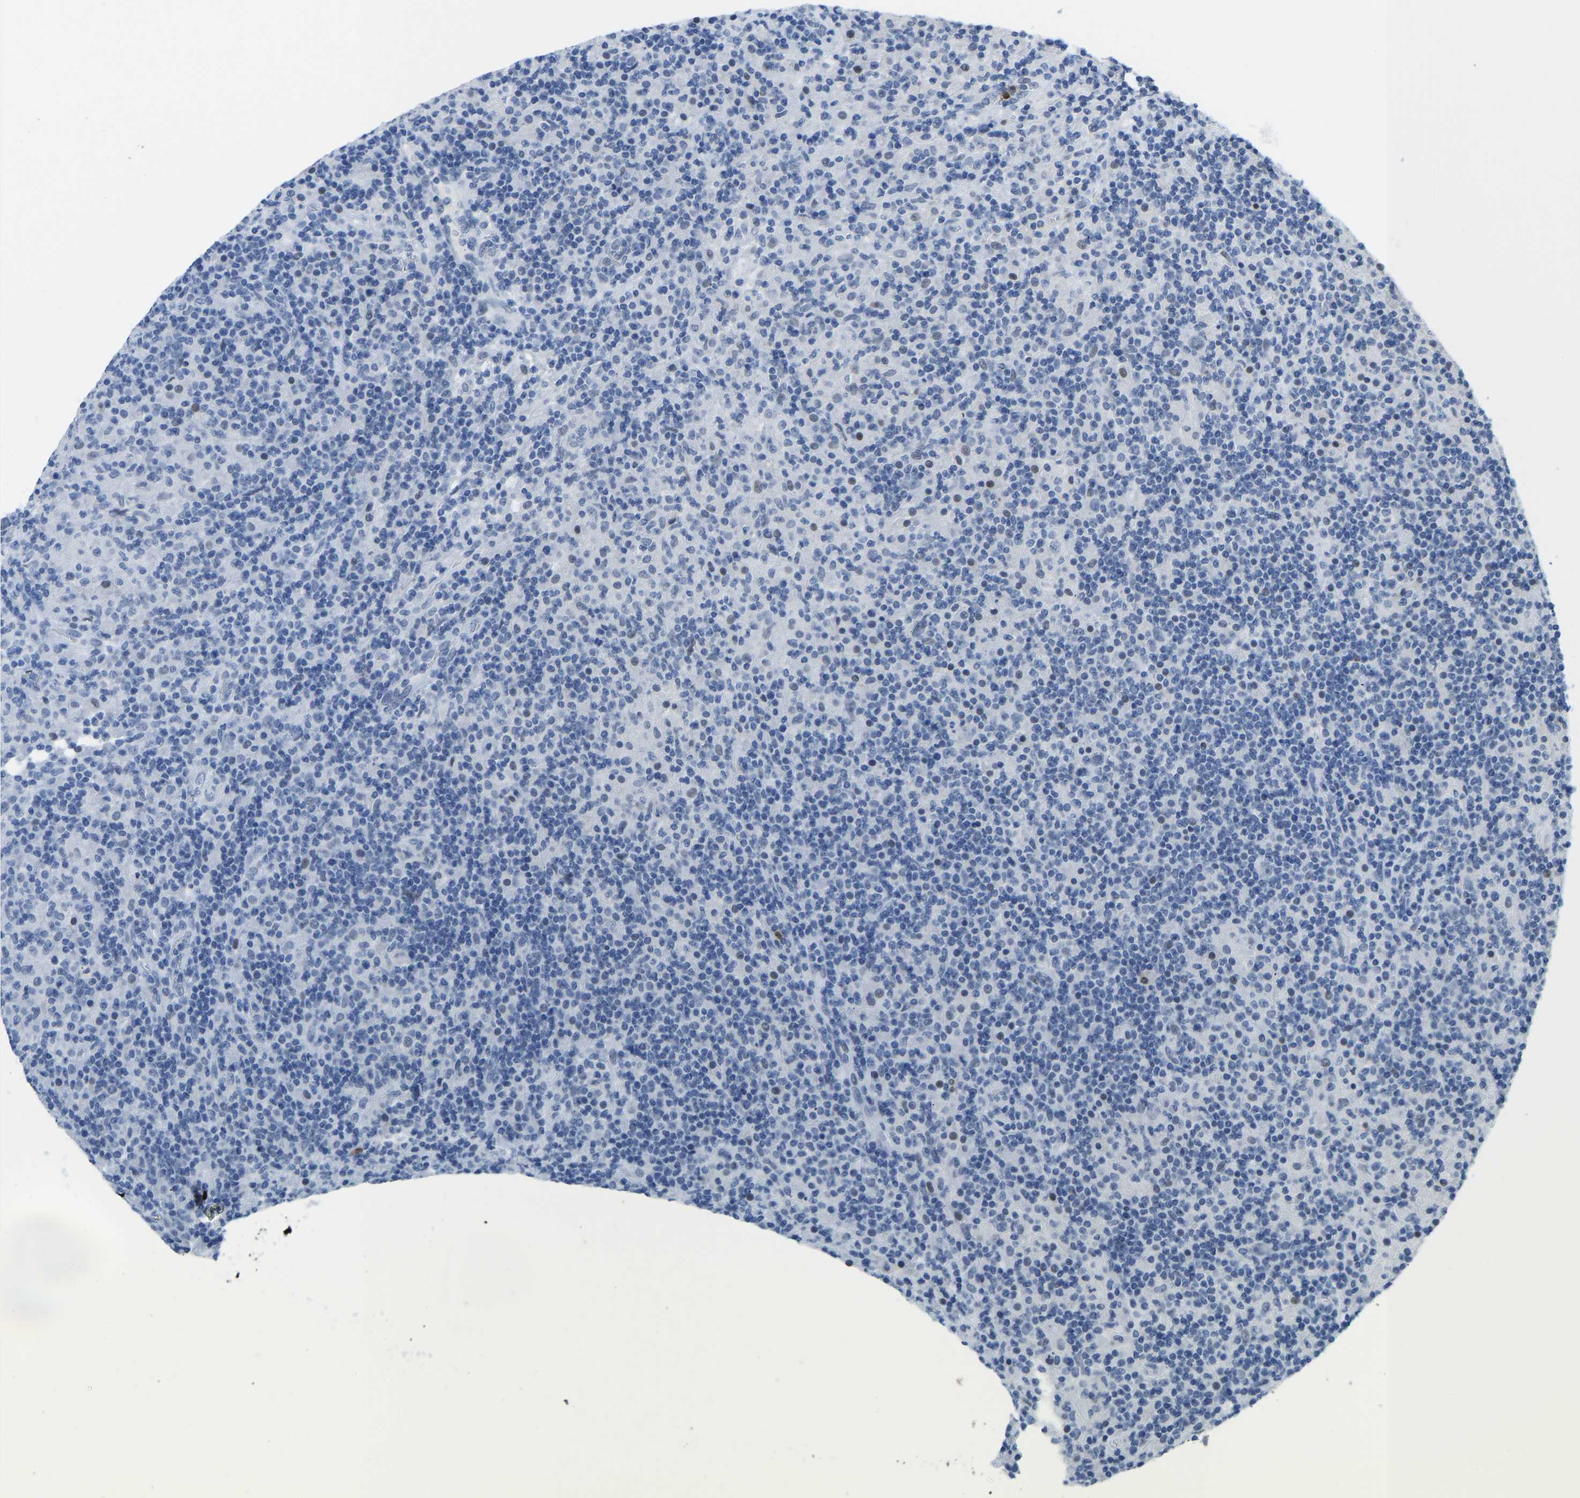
{"staining": {"intensity": "negative", "quantity": "none", "location": "none"}, "tissue": "lymphoma", "cell_type": "Tumor cells", "image_type": "cancer", "snomed": [{"axis": "morphology", "description": "Hodgkin's disease, NOS"}, {"axis": "topography", "description": "Lymph node"}], "caption": "This photomicrograph is of lymphoma stained with IHC to label a protein in brown with the nuclei are counter-stained blue. There is no staining in tumor cells. Brightfield microscopy of immunohistochemistry (IHC) stained with DAB (brown) and hematoxylin (blue), captured at high magnification.", "gene": "TXNDC2", "patient": {"sex": "male", "age": 70}}